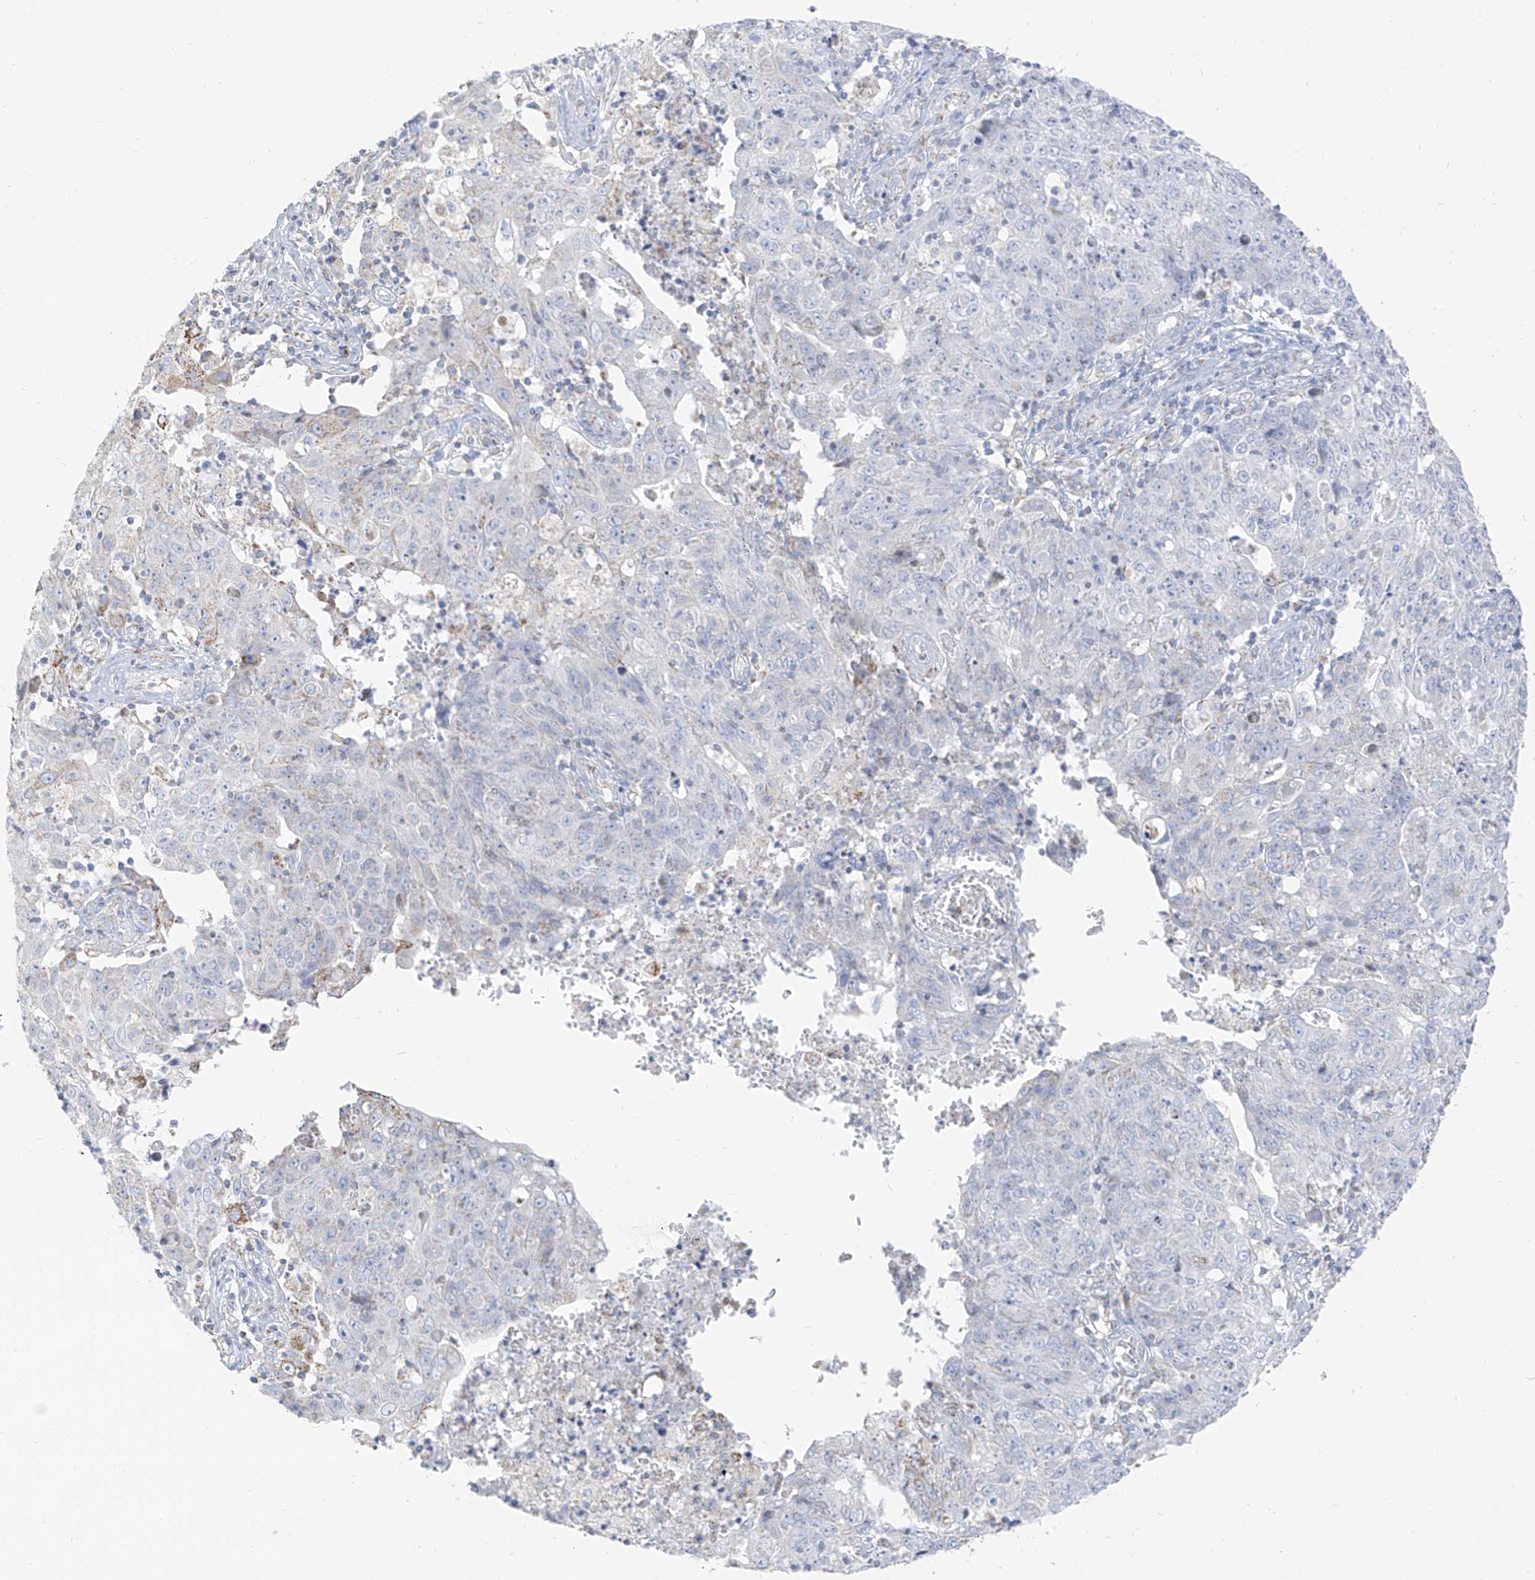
{"staining": {"intensity": "negative", "quantity": "none", "location": "none"}, "tissue": "ovarian cancer", "cell_type": "Tumor cells", "image_type": "cancer", "snomed": [{"axis": "morphology", "description": "Carcinoma, endometroid"}, {"axis": "topography", "description": "Ovary"}], "caption": "This is an IHC image of ovarian cancer. There is no positivity in tumor cells.", "gene": "ETHE1", "patient": {"sex": "female", "age": 42}}